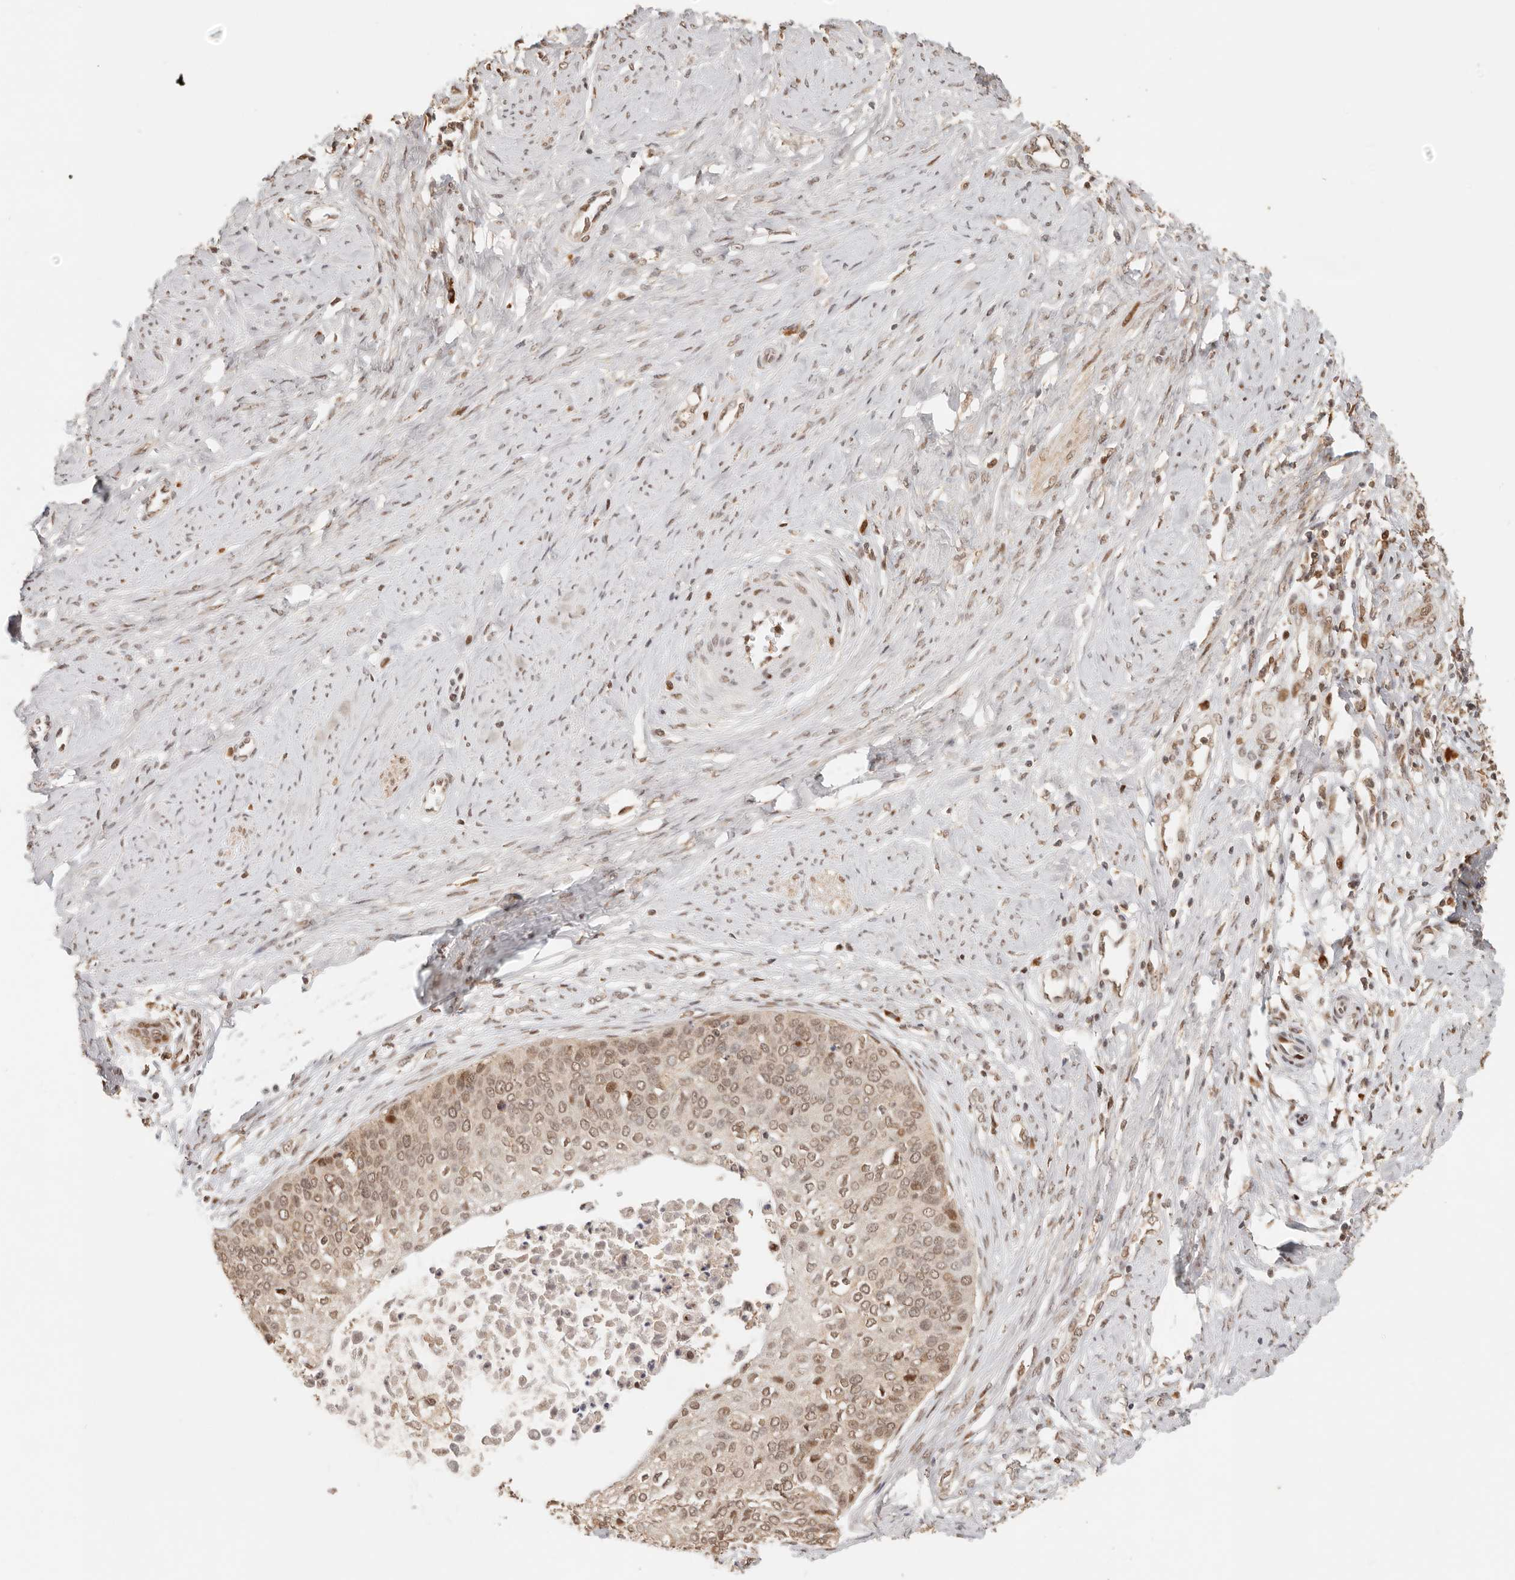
{"staining": {"intensity": "moderate", "quantity": ">75%", "location": "nuclear"}, "tissue": "cervical cancer", "cell_type": "Tumor cells", "image_type": "cancer", "snomed": [{"axis": "morphology", "description": "Squamous cell carcinoma, NOS"}, {"axis": "topography", "description": "Cervix"}], "caption": "Immunohistochemical staining of cervical cancer demonstrates medium levels of moderate nuclear protein staining in approximately >75% of tumor cells. (DAB (3,3'-diaminobenzidine) IHC with brightfield microscopy, high magnification).", "gene": "NPAS2", "patient": {"sex": "female", "age": 37}}